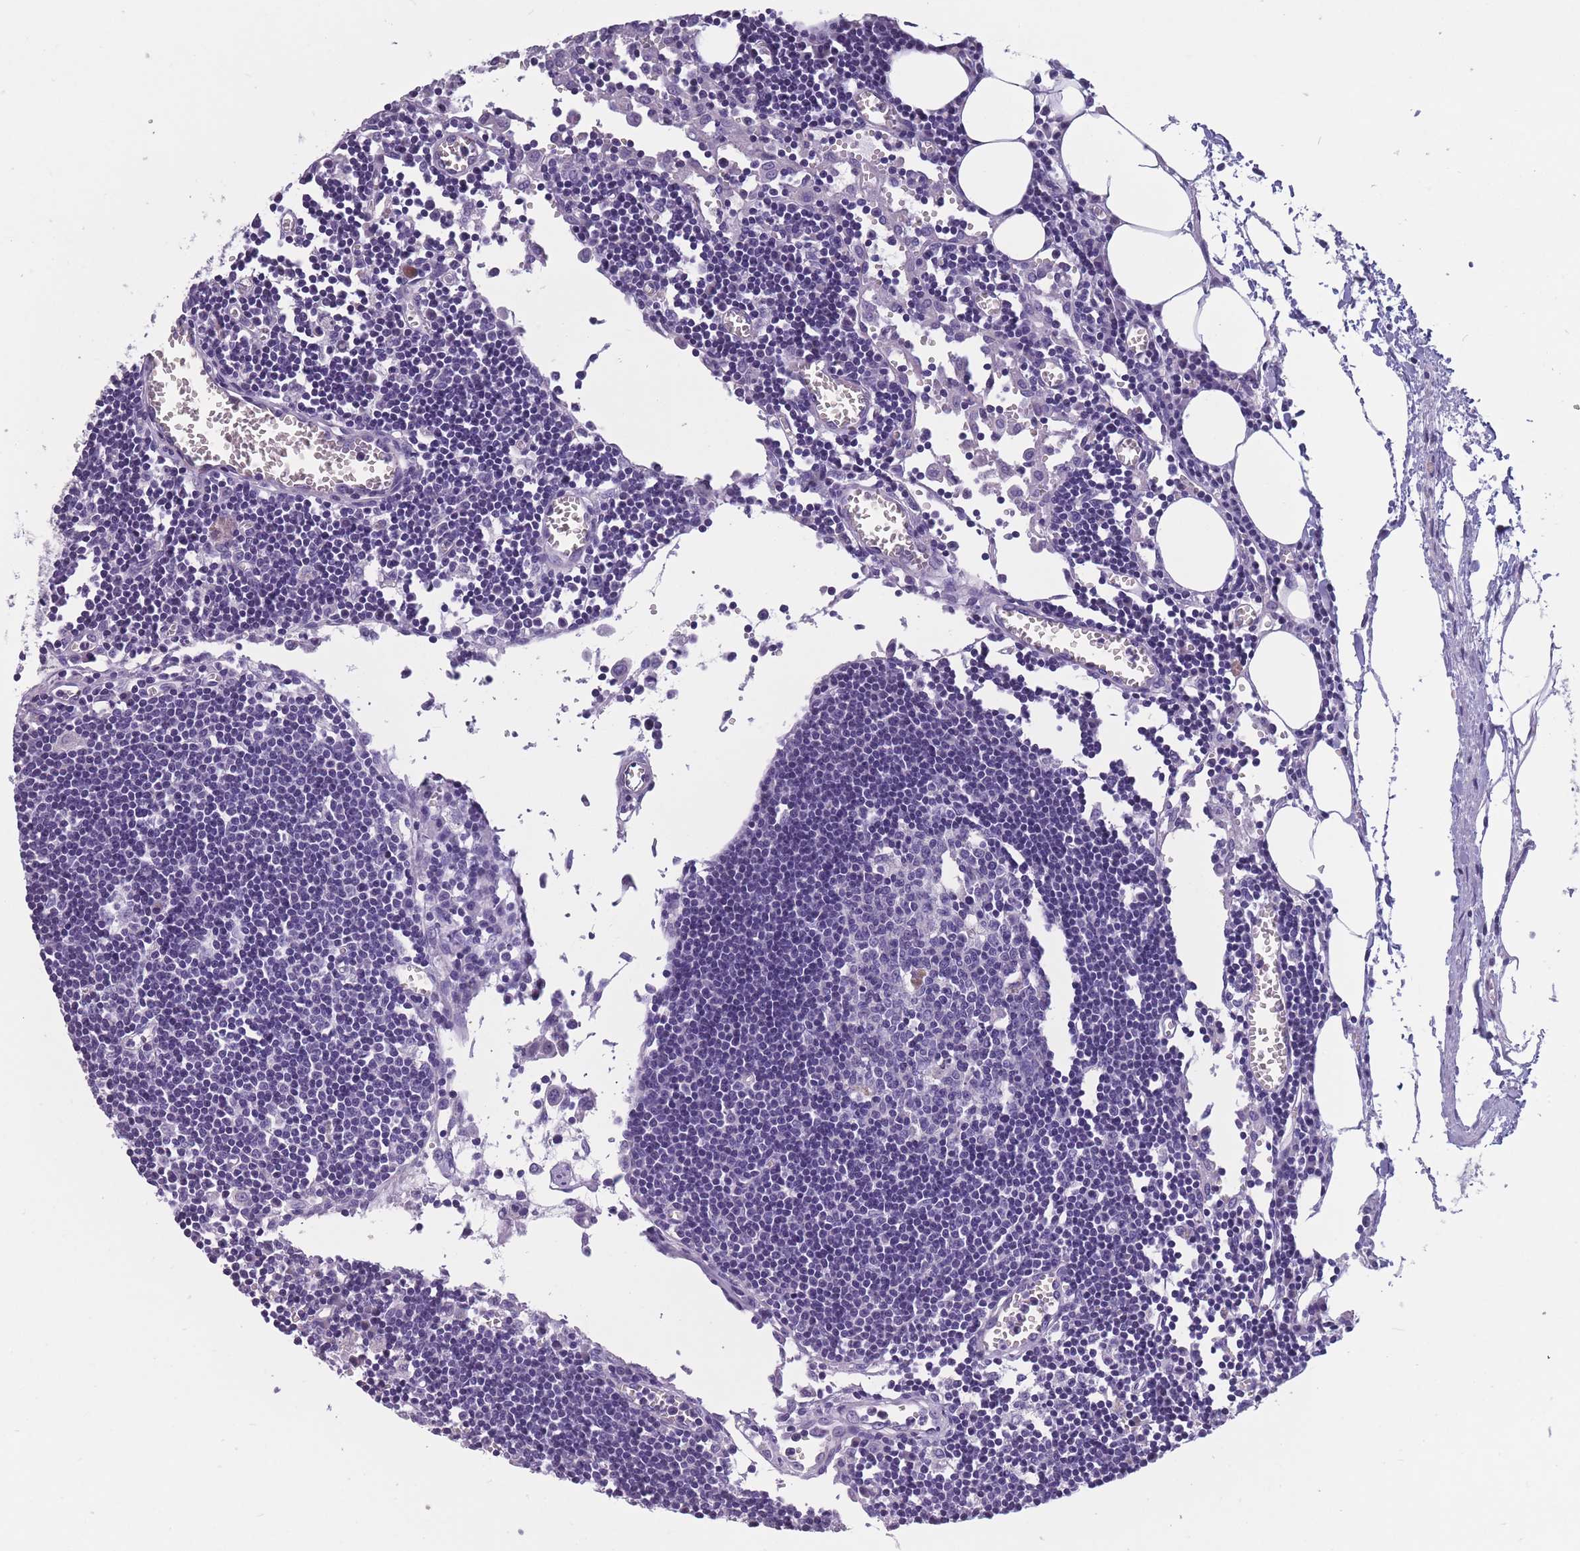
{"staining": {"intensity": "negative", "quantity": "none", "location": "none"}, "tissue": "lymph node", "cell_type": "Germinal center cells", "image_type": "normal", "snomed": [{"axis": "morphology", "description": "Normal tissue, NOS"}, {"axis": "topography", "description": "Lymph node"}], "caption": "Immunohistochemical staining of unremarkable lymph node shows no significant expression in germinal center cells.", "gene": "OR4C5", "patient": {"sex": "male", "age": 62}}